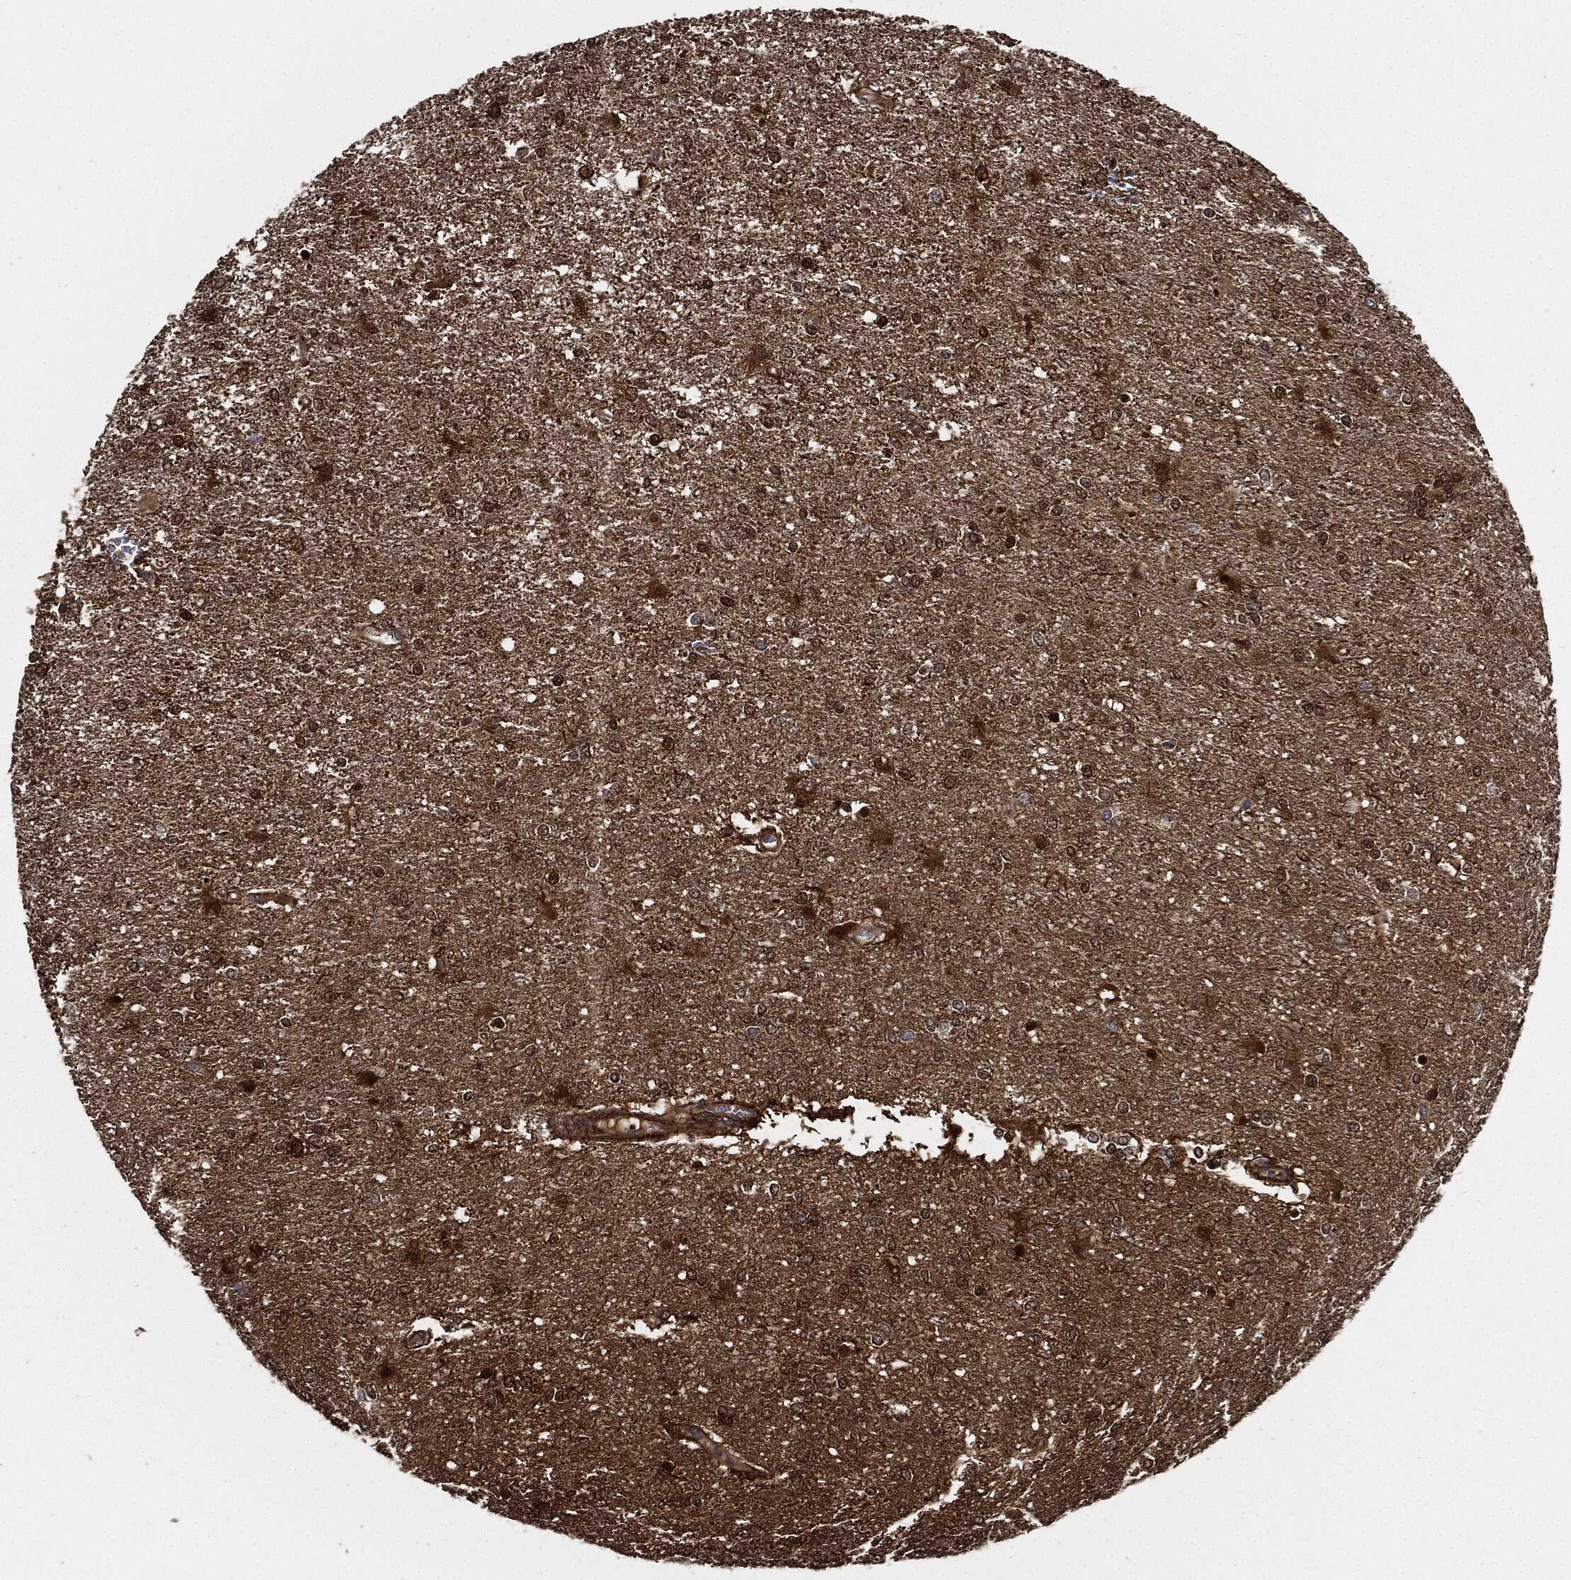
{"staining": {"intensity": "strong", "quantity": "25%-75%", "location": "cytoplasmic/membranous"}, "tissue": "glioma", "cell_type": "Tumor cells", "image_type": "cancer", "snomed": [{"axis": "morphology", "description": "Glioma, malignant, High grade"}, {"axis": "topography", "description": "Brain"}], "caption": "DAB immunohistochemical staining of human glioma demonstrates strong cytoplasmic/membranous protein staining in about 25%-75% of tumor cells.", "gene": "PRDX2", "patient": {"sex": "female", "age": 61}}